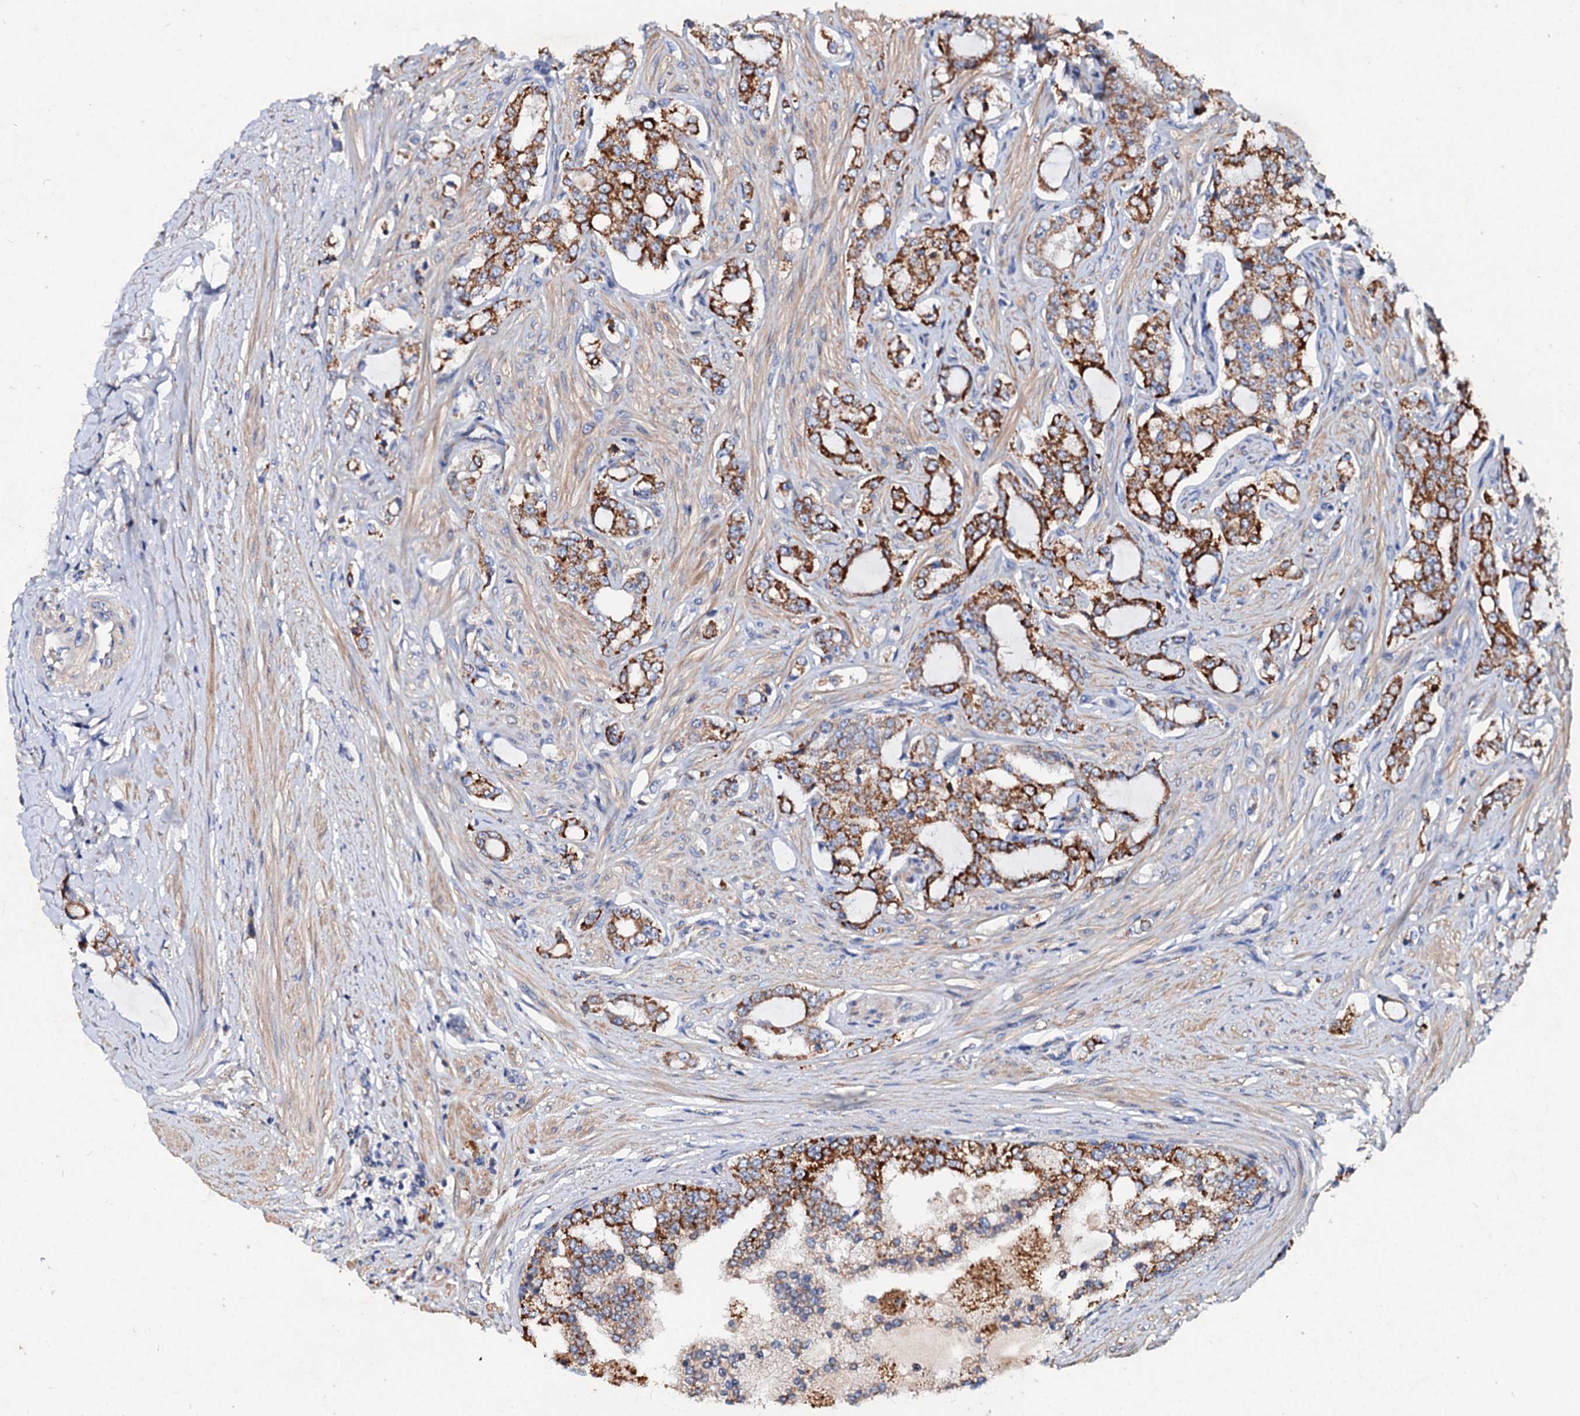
{"staining": {"intensity": "strong", "quantity": ">75%", "location": "cytoplasmic/membranous"}, "tissue": "prostate cancer", "cell_type": "Tumor cells", "image_type": "cancer", "snomed": [{"axis": "morphology", "description": "Adenocarcinoma, High grade"}, {"axis": "topography", "description": "Prostate"}], "caption": "Protein staining by immunohistochemistry shows strong cytoplasmic/membranous expression in about >75% of tumor cells in prostate cancer (adenocarcinoma (high-grade)). Using DAB (3,3'-diaminobenzidine) (brown) and hematoxylin (blue) stains, captured at high magnification using brightfield microscopy.", "gene": "FIBIN", "patient": {"sex": "male", "age": 64}}